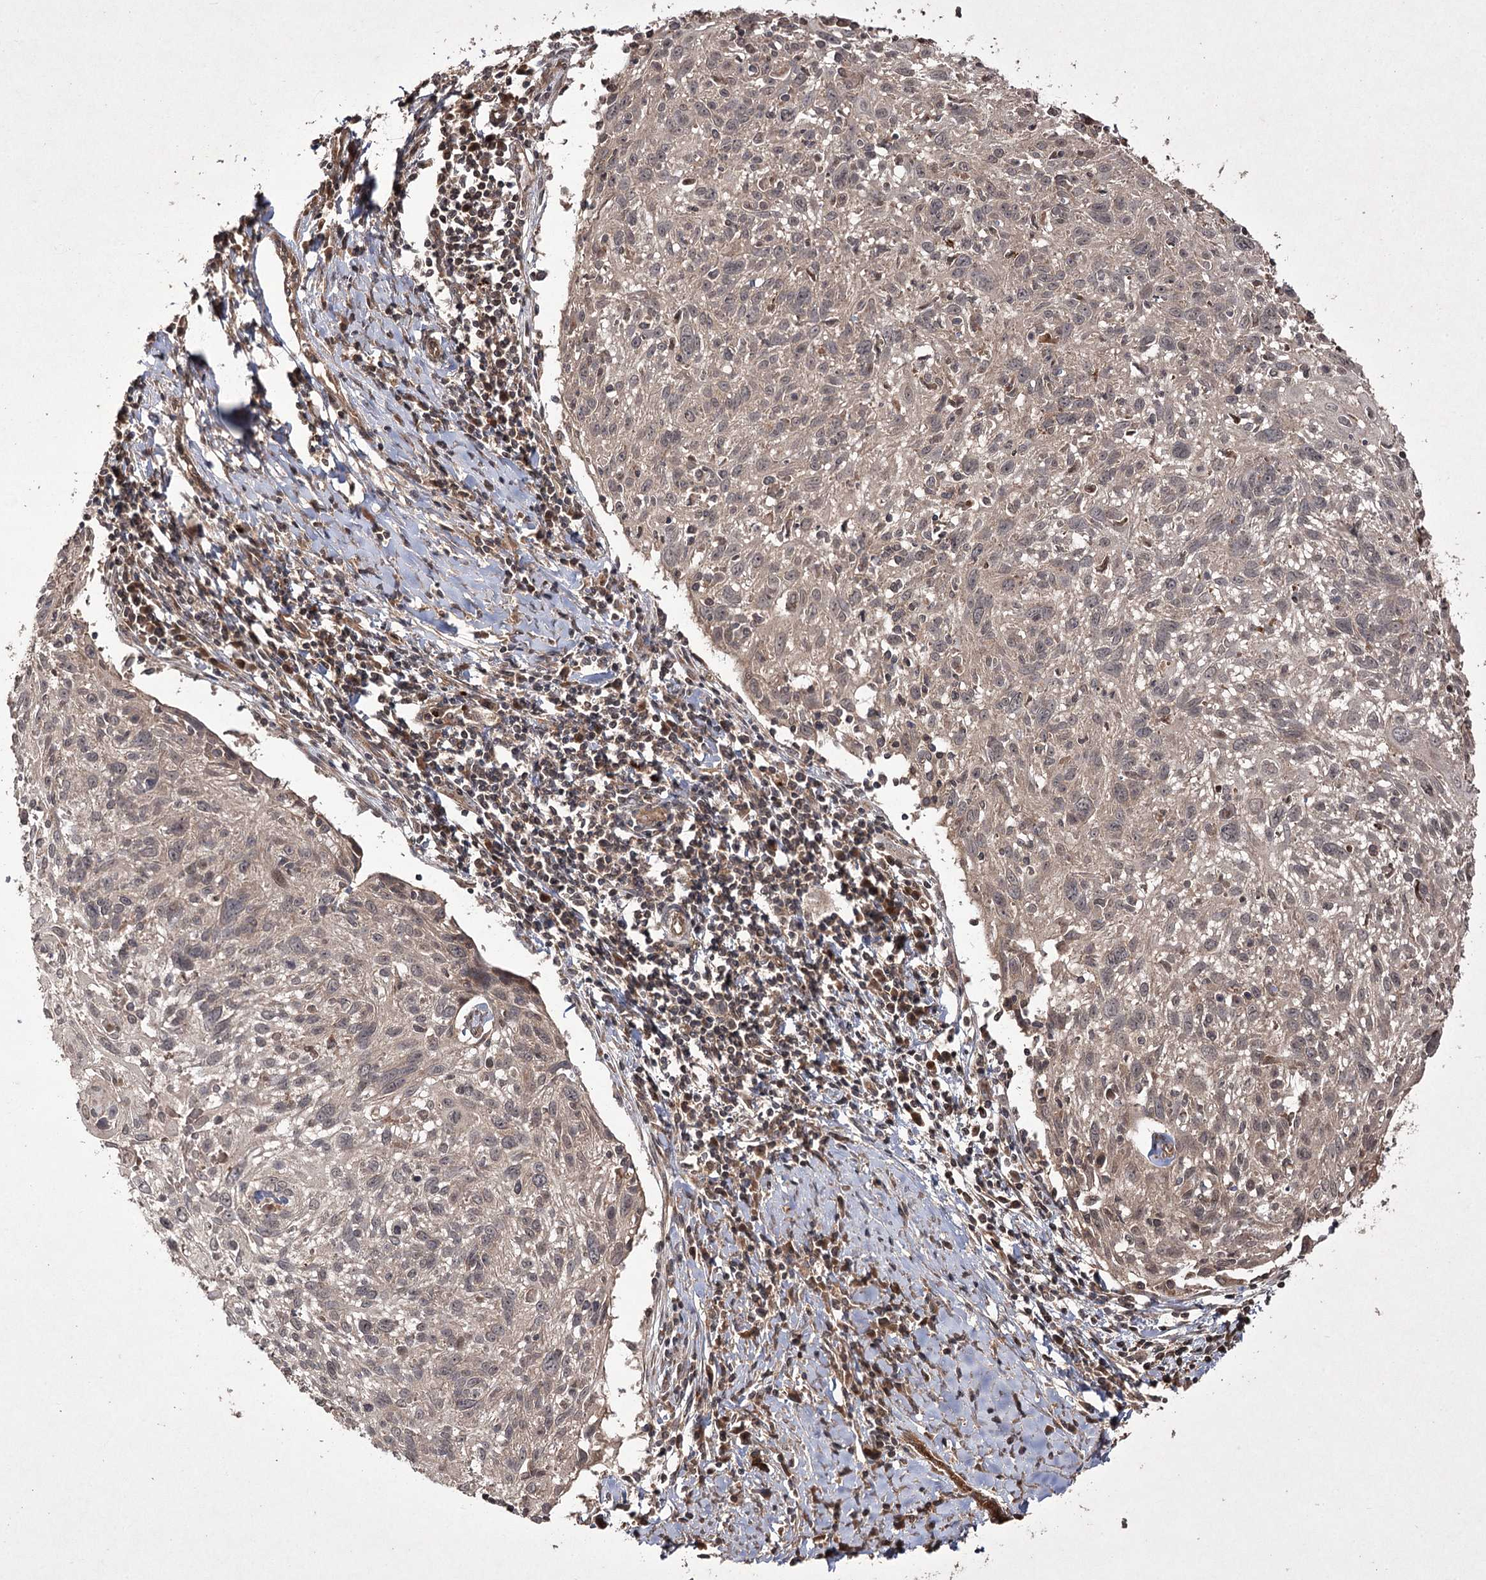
{"staining": {"intensity": "weak", "quantity": "25%-75%", "location": "cytoplasmic/membranous"}, "tissue": "cervical cancer", "cell_type": "Tumor cells", "image_type": "cancer", "snomed": [{"axis": "morphology", "description": "Squamous cell carcinoma, NOS"}, {"axis": "topography", "description": "Cervix"}], "caption": "Human cervical squamous cell carcinoma stained for a protein (brown) exhibits weak cytoplasmic/membranous positive expression in approximately 25%-75% of tumor cells.", "gene": "FANCL", "patient": {"sex": "female", "age": 51}}